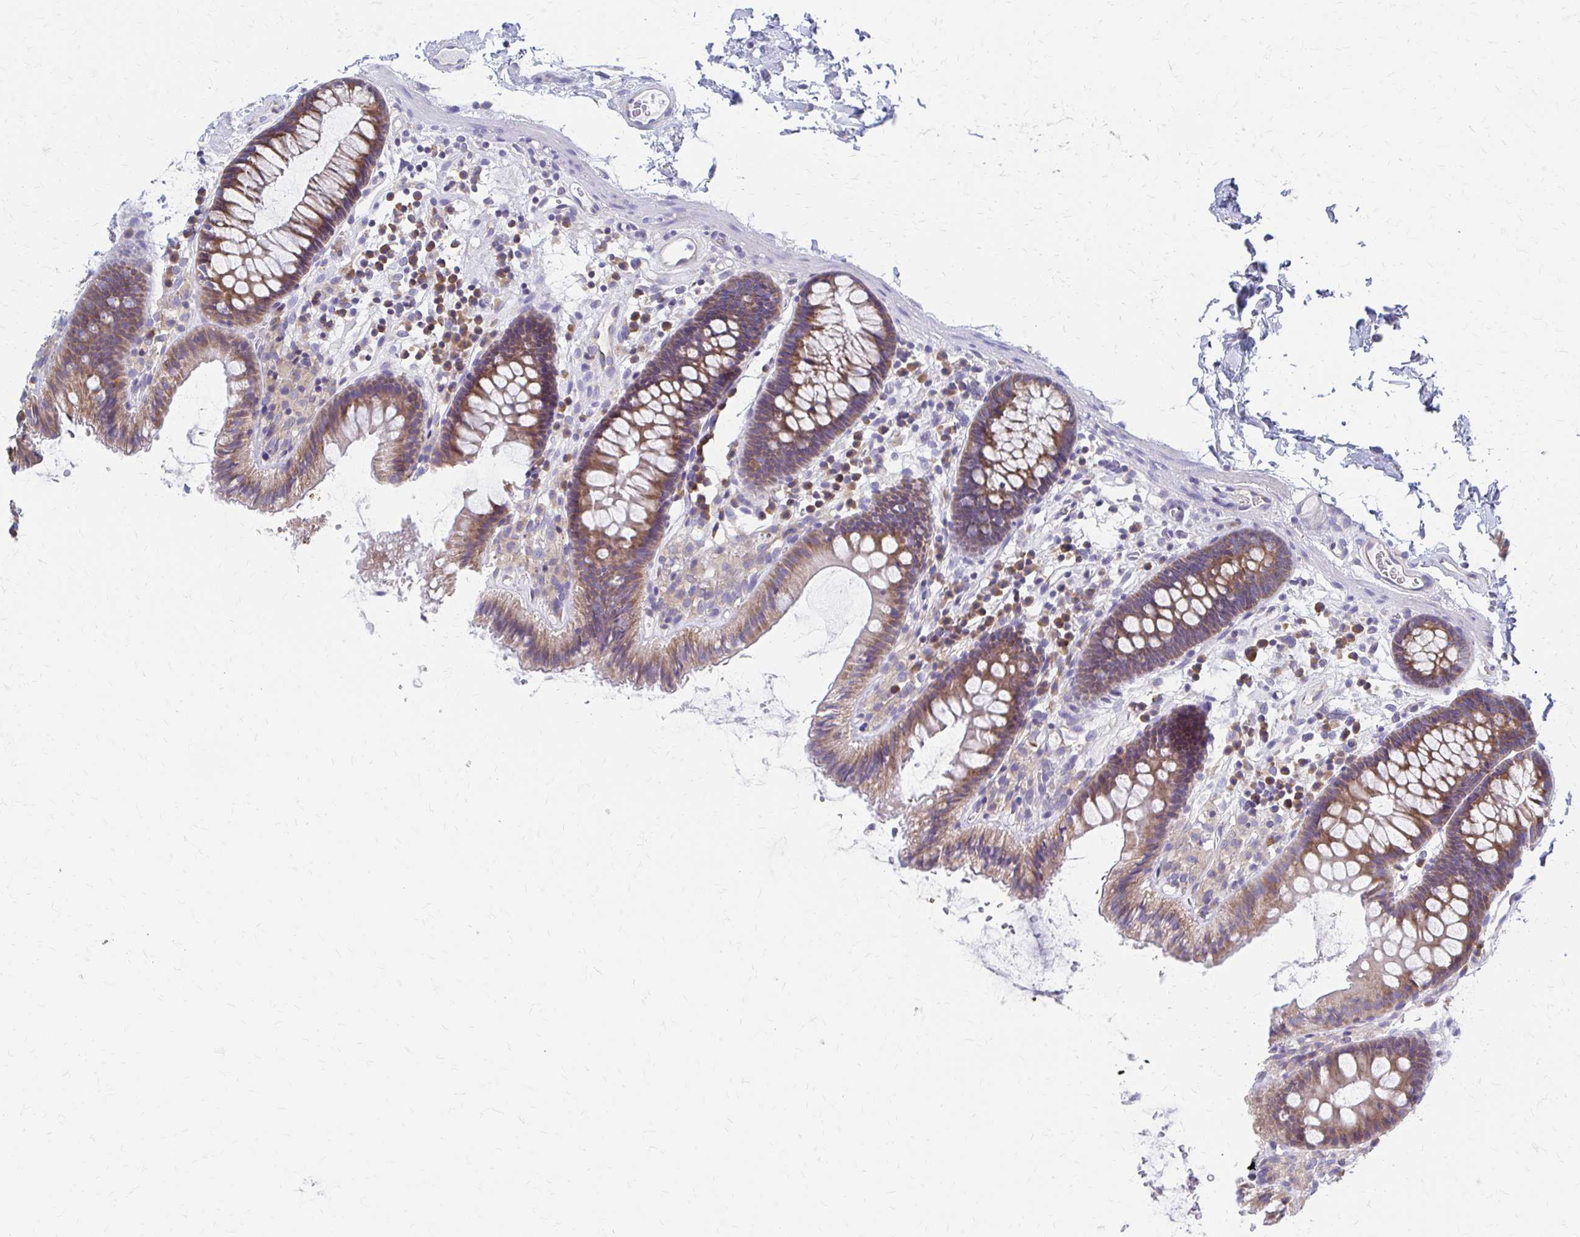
{"staining": {"intensity": "negative", "quantity": "none", "location": "none"}, "tissue": "colon", "cell_type": "Endothelial cells", "image_type": "normal", "snomed": [{"axis": "morphology", "description": "Normal tissue, NOS"}, {"axis": "topography", "description": "Colon"}], "caption": "The image displays no significant expression in endothelial cells of colon.", "gene": "RPL27A", "patient": {"sex": "male", "age": 84}}